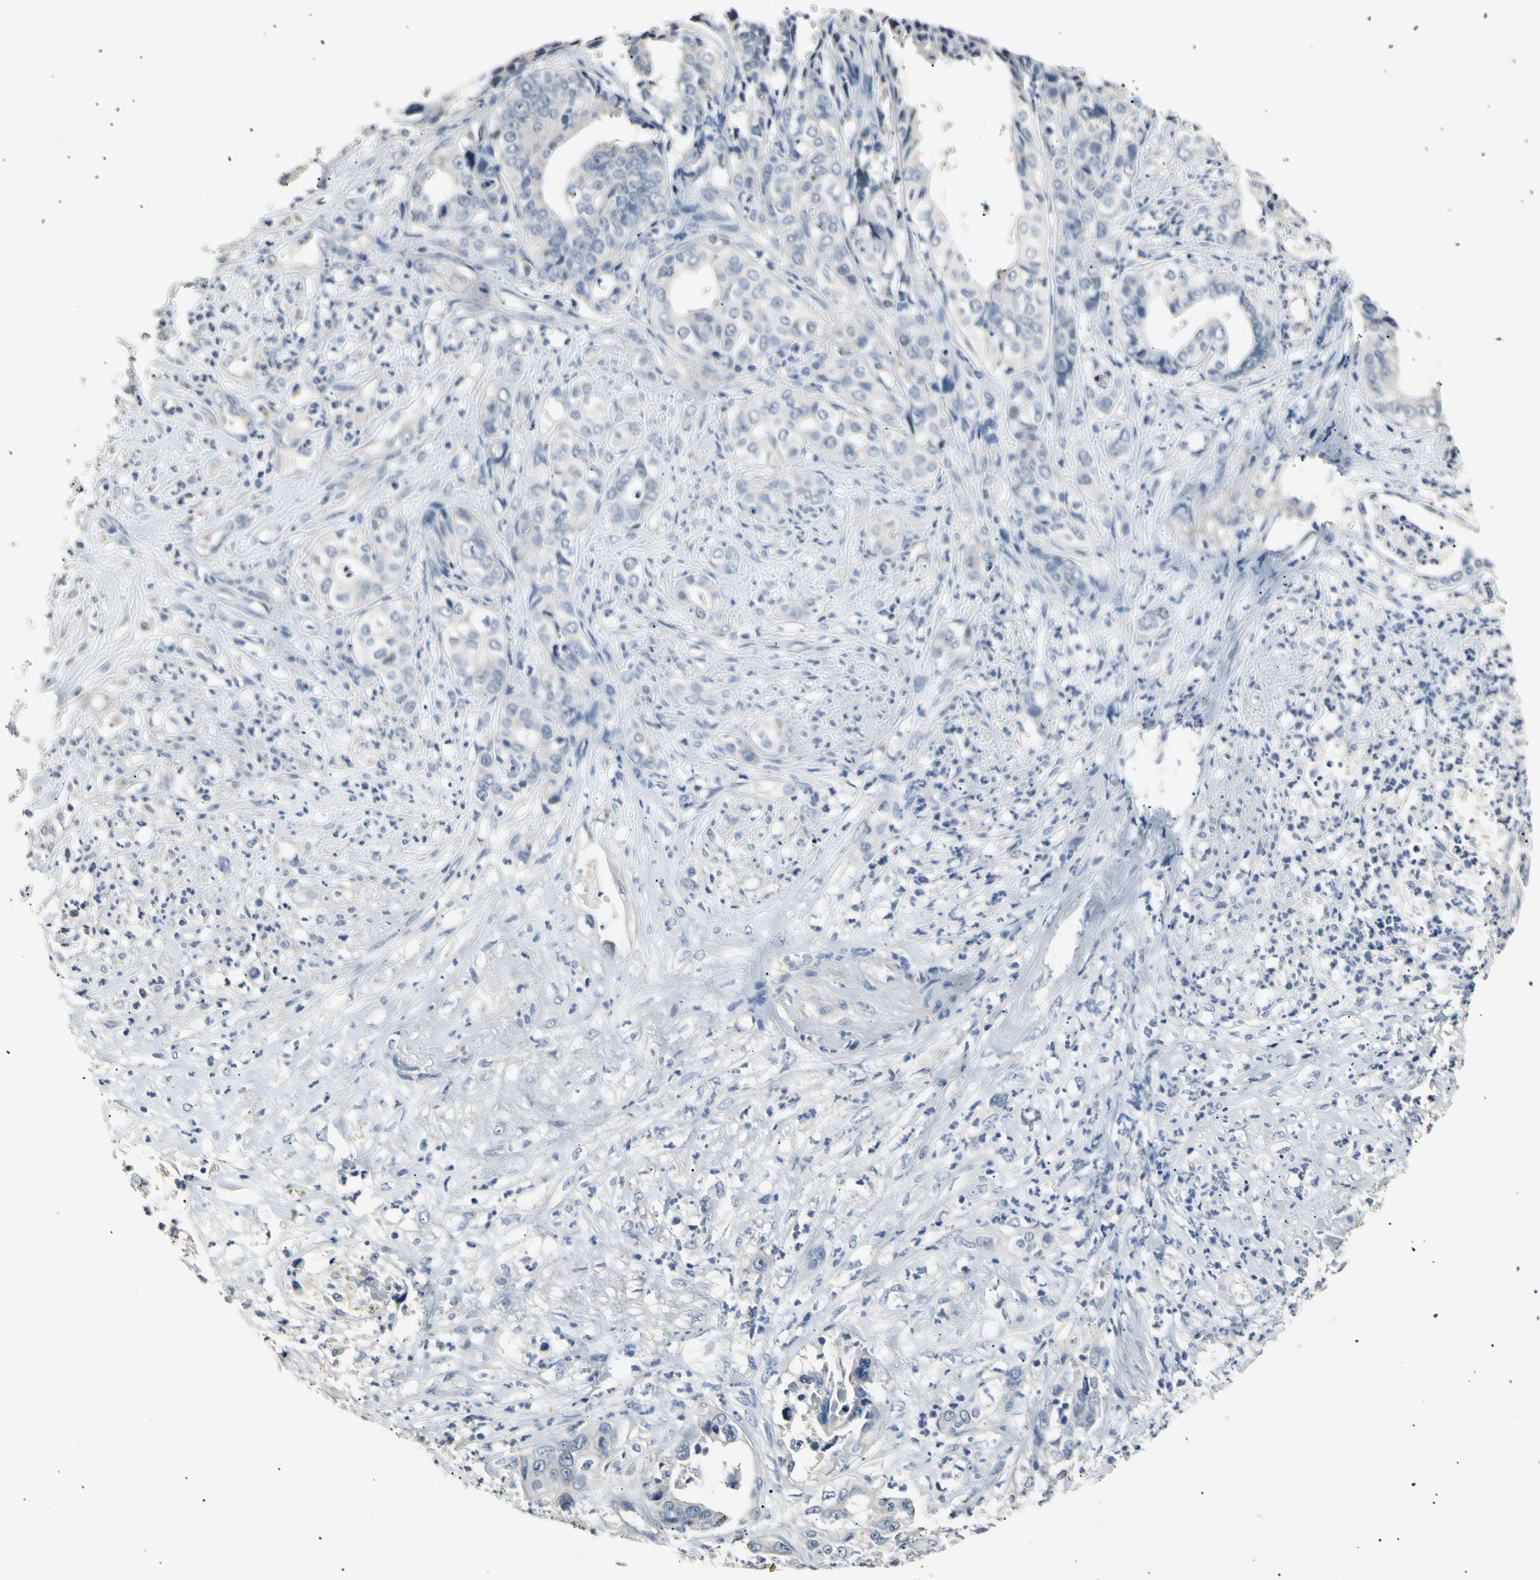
{"staining": {"intensity": "negative", "quantity": "none", "location": "none"}, "tissue": "liver cancer", "cell_type": "Tumor cells", "image_type": "cancer", "snomed": [{"axis": "morphology", "description": "Cholangiocarcinoma"}, {"axis": "topography", "description": "Liver"}], "caption": "Tumor cells are negative for protein expression in human cholangiocarcinoma (liver).", "gene": "LDLR", "patient": {"sex": "female", "age": 61}}